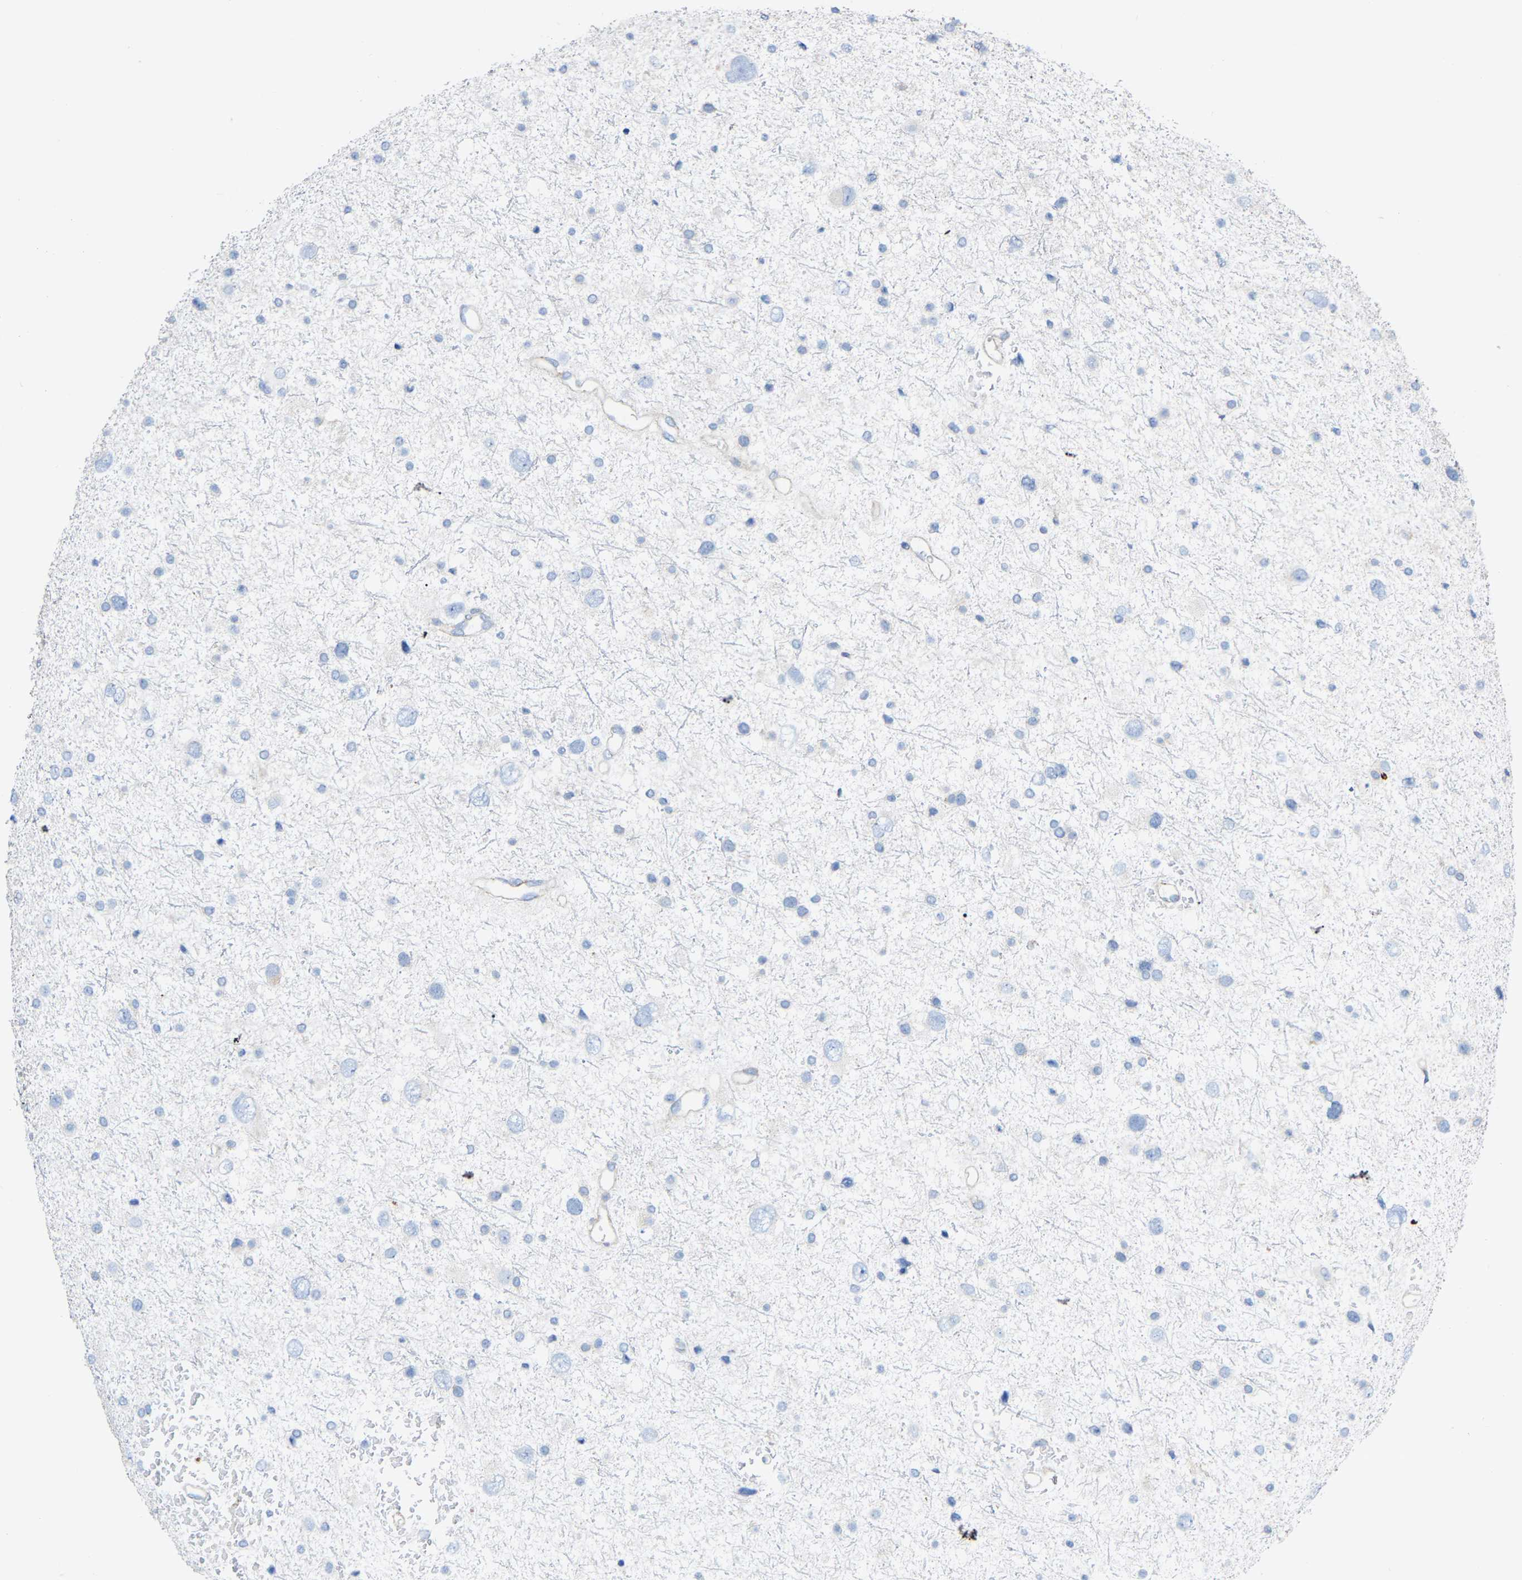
{"staining": {"intensity": "negative", "quantity": "none", "location": "none"}, "tissue": "glioma", "cell_type": "Tumor cells", "image_type": "cancer", "snomed": [{"axis": "morphology", "description": "Glioma, malignant, Low grade"}, {"axis": "topography", "description": "Brain"}], "caption": "Glioma stained for a protein using IHC demonstrates no expression tumor cells.", "gene": "TOR1B", "patient": {"sex": "female", "age": 37}}